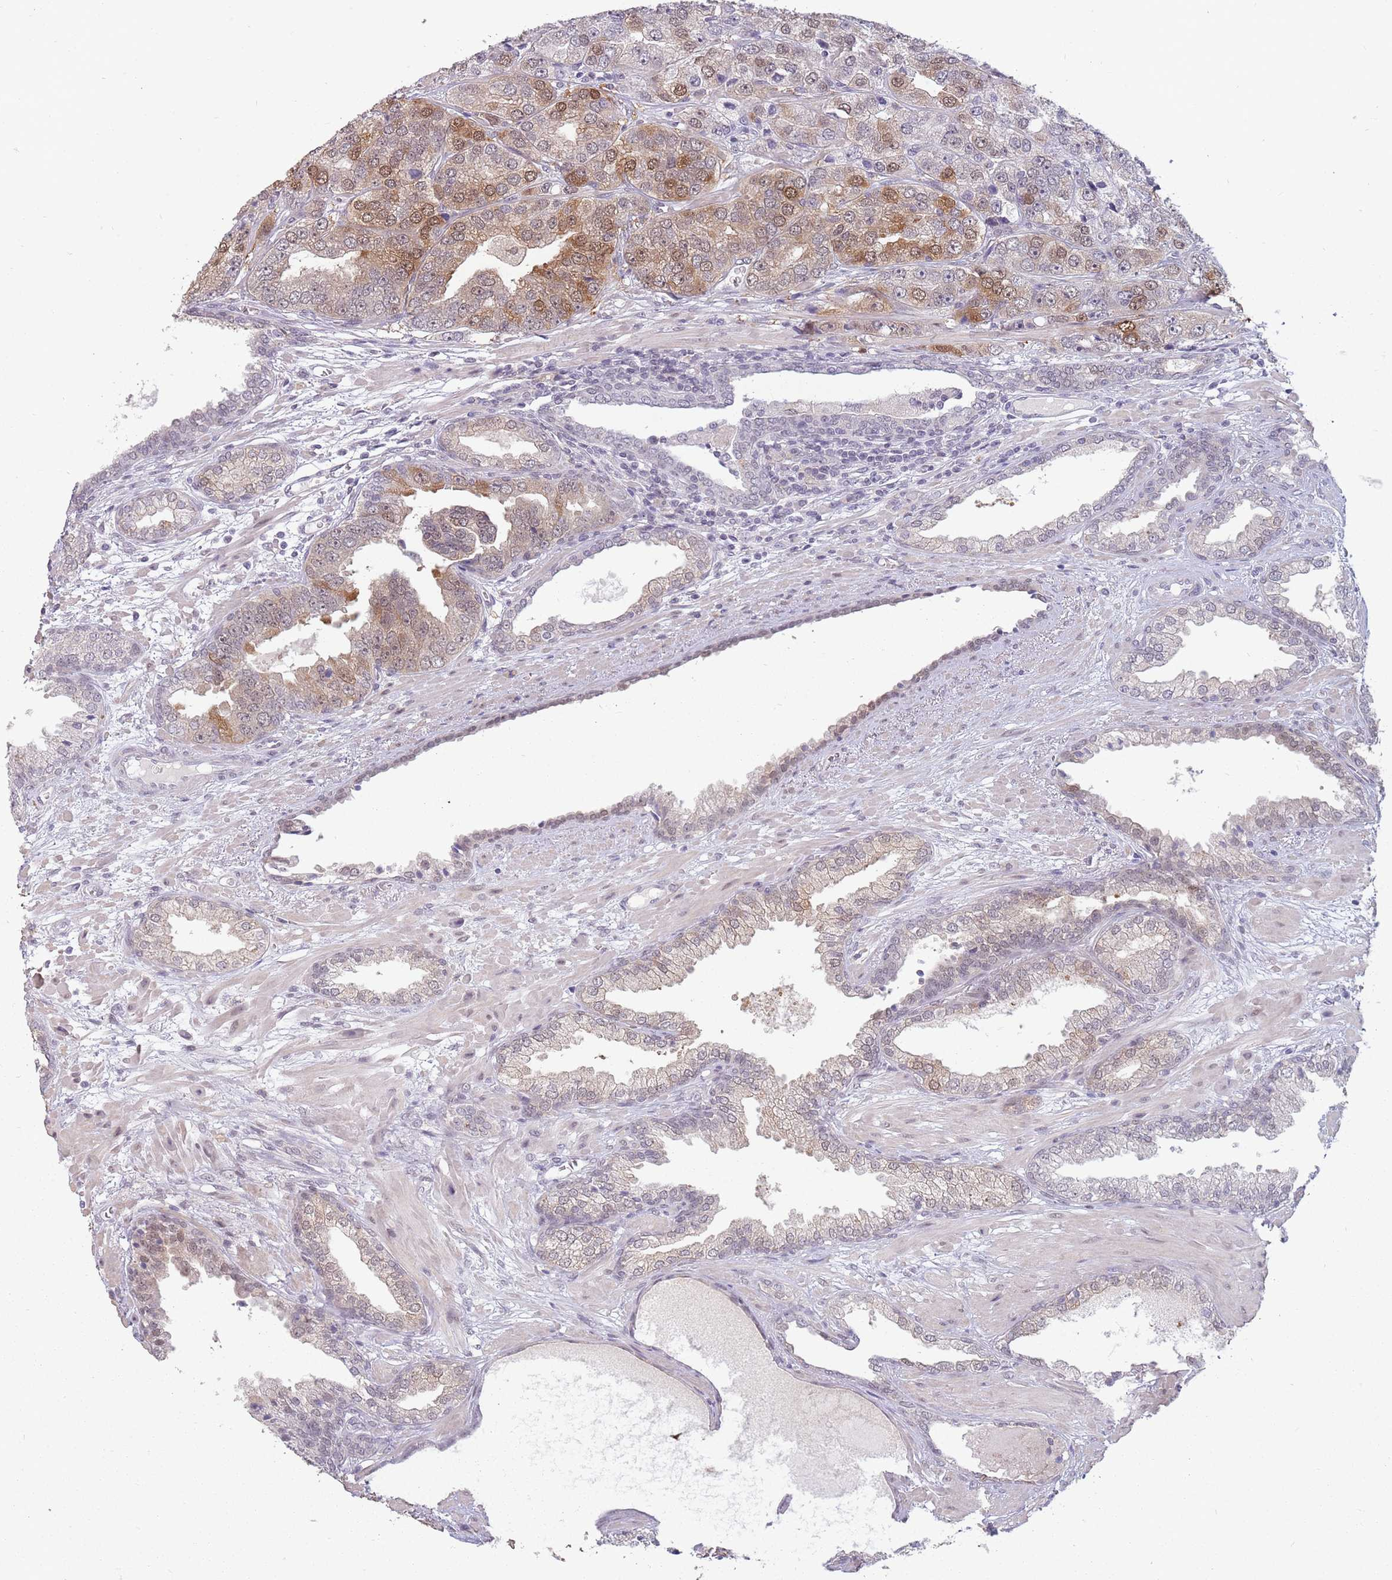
{"staining": {"intensity": "moderate", "quantity": "25%-75%", "location": "cytoplasmic/membranous,nuclear"}, "tissue": "prostate cancer", "cell_type": "Tumor cells", "image_type": "cancer", "snomed": [{"axis": "morphology", "description": "Adenocarcinoma, High grade"}, {"axis": "topography", "description": "Prostate"}], "caption": "Adenocarcinoma (high-grade) (prostate) stained for a protein shows moderate cytoplasmic/membranous and nuclear positivity in tumor cells.", "gene": "ZNF574", "patient": {"sex": "male", "age": 71}}